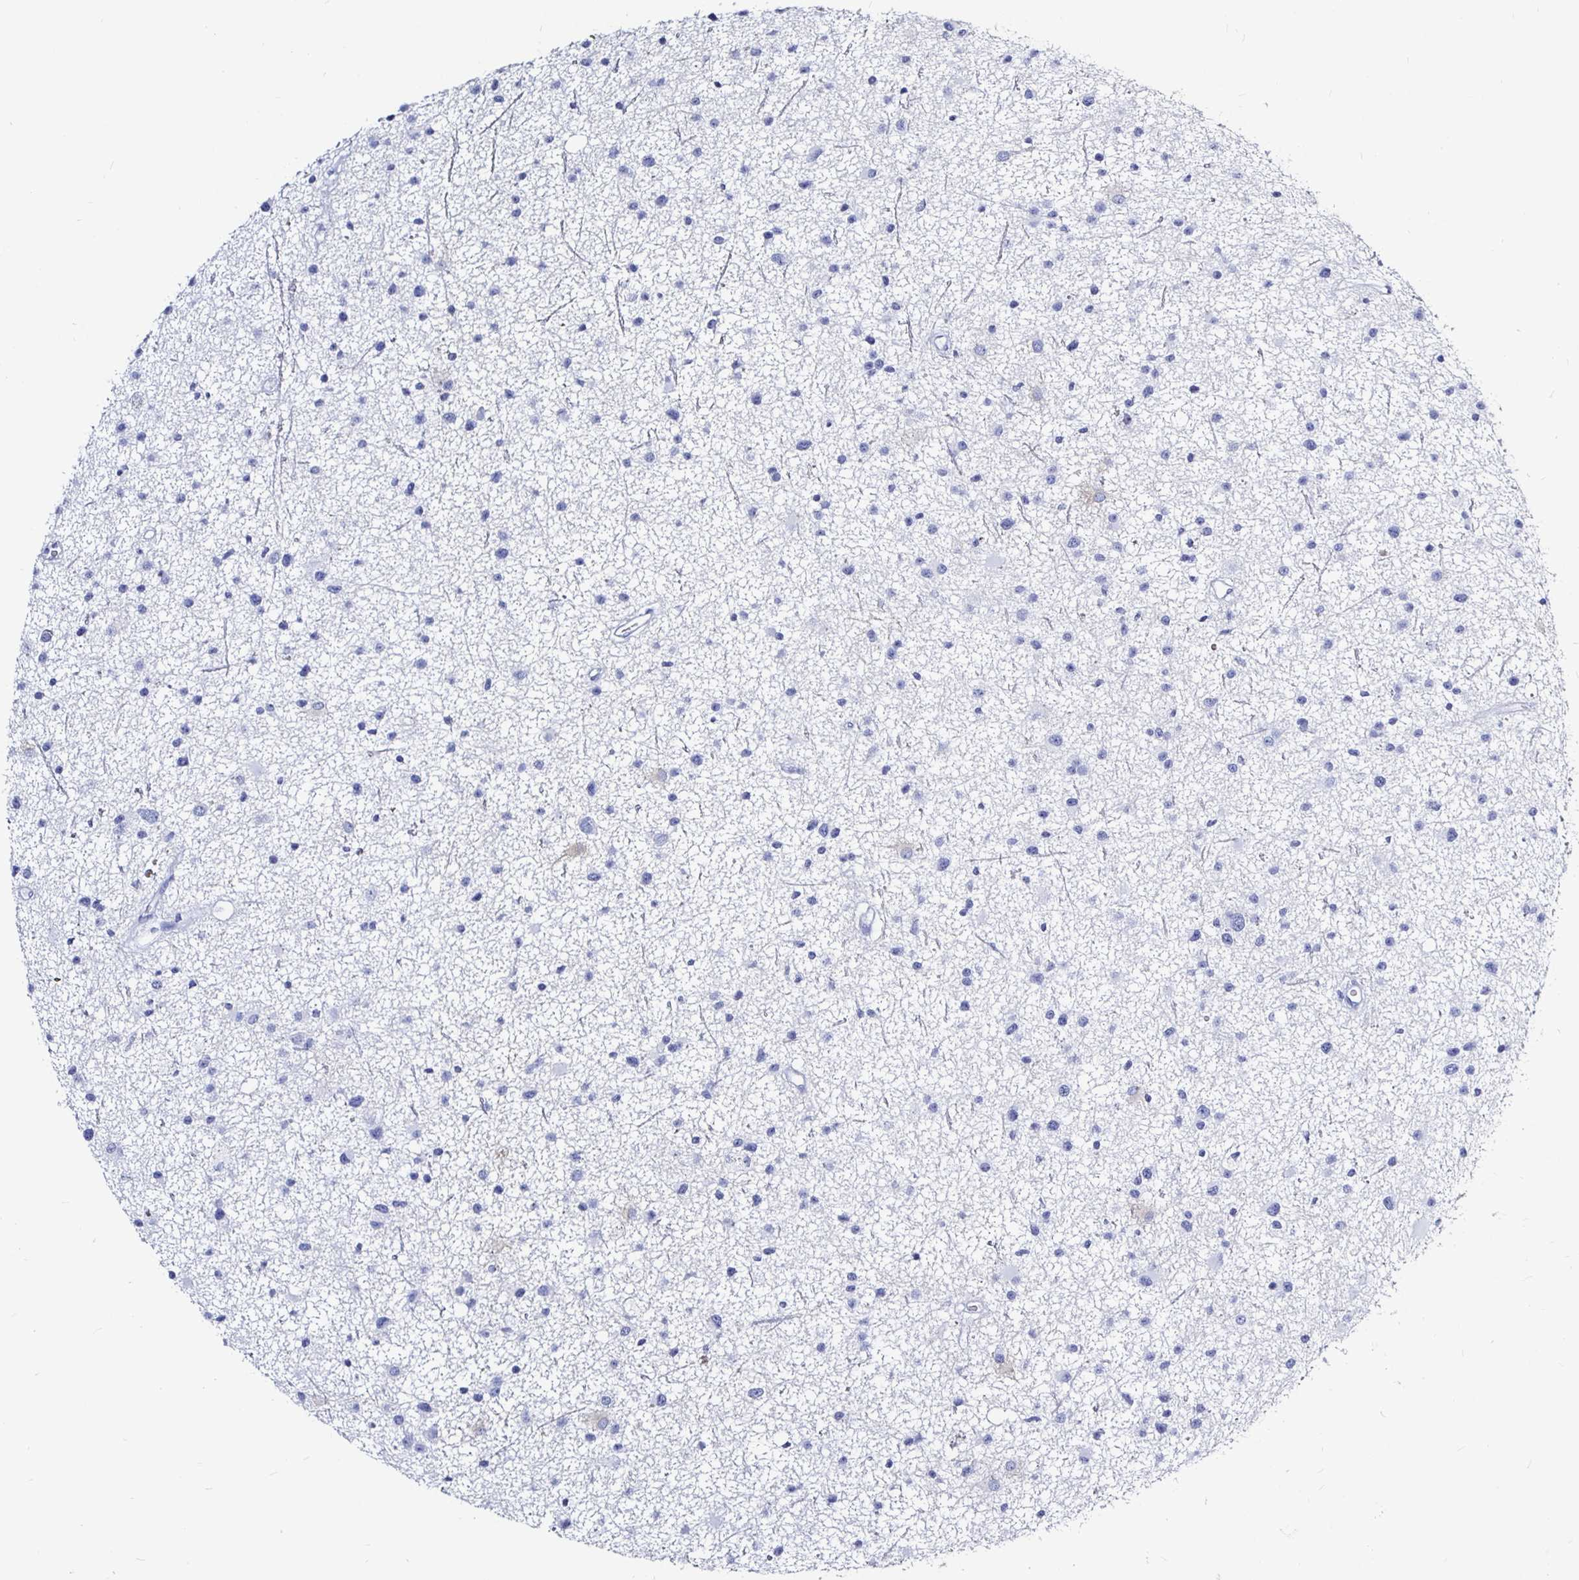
{"staining": {"intensity": "negative", "quantity": "none", "location": "none"}, "tissue": "glioma", "cell_type": "Tumor cells", "image_type": "cancer", "snomed": [{"axis": "morphology", "description": "Glioma, malignant, Low grade"}, {"axis": "topography", "description": "Brain"}], "caption": "DAB (3,3'-diaminobenzidine) immunohistochemical staining of human malignant low-grade glioma displays no significant staining in tumor cells. Nuclei are stained in blue.", "gene": "LUZP4", "patient": {"sex": "male", "age": 43}}